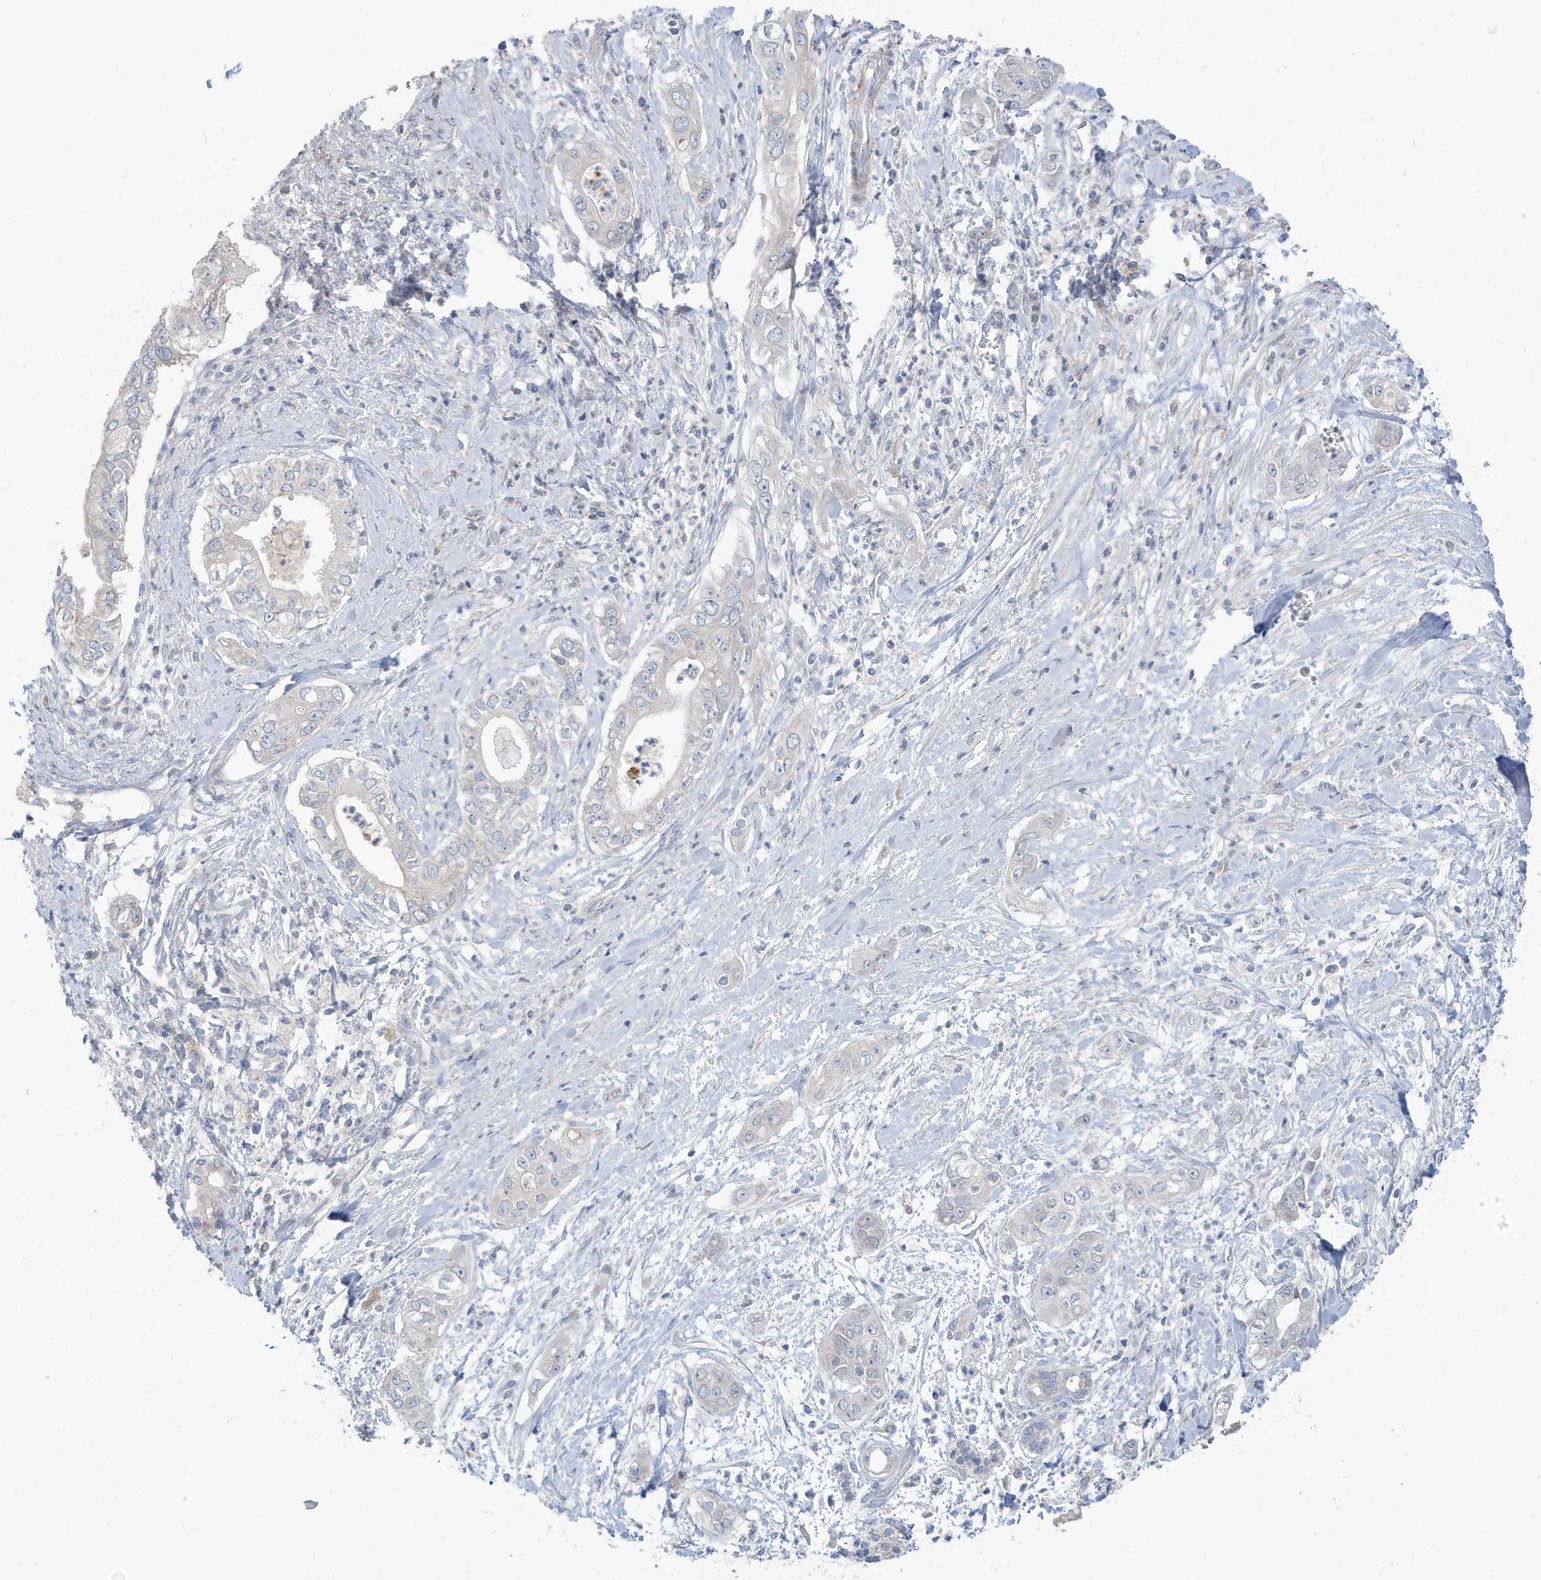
{"staining": {"intensity": "negative", "quantity": "none", "location": "none"}, "tissue": "pancreatic cancer", "cell_type": "Tumor cells", "image_type": "cancer", "snomed": [{"axis": "morphology", "description": "Adenocarcinoma, NOS"}, {"axis": "topography", "description": "Pancreas"}], "caption": "Photomicrograph shows no protein staining in tumor cells of pancreatic adenocarcinoma tissue.", "gene": "ATP13A5", "patient": {"sex": "female", "age": 78}}